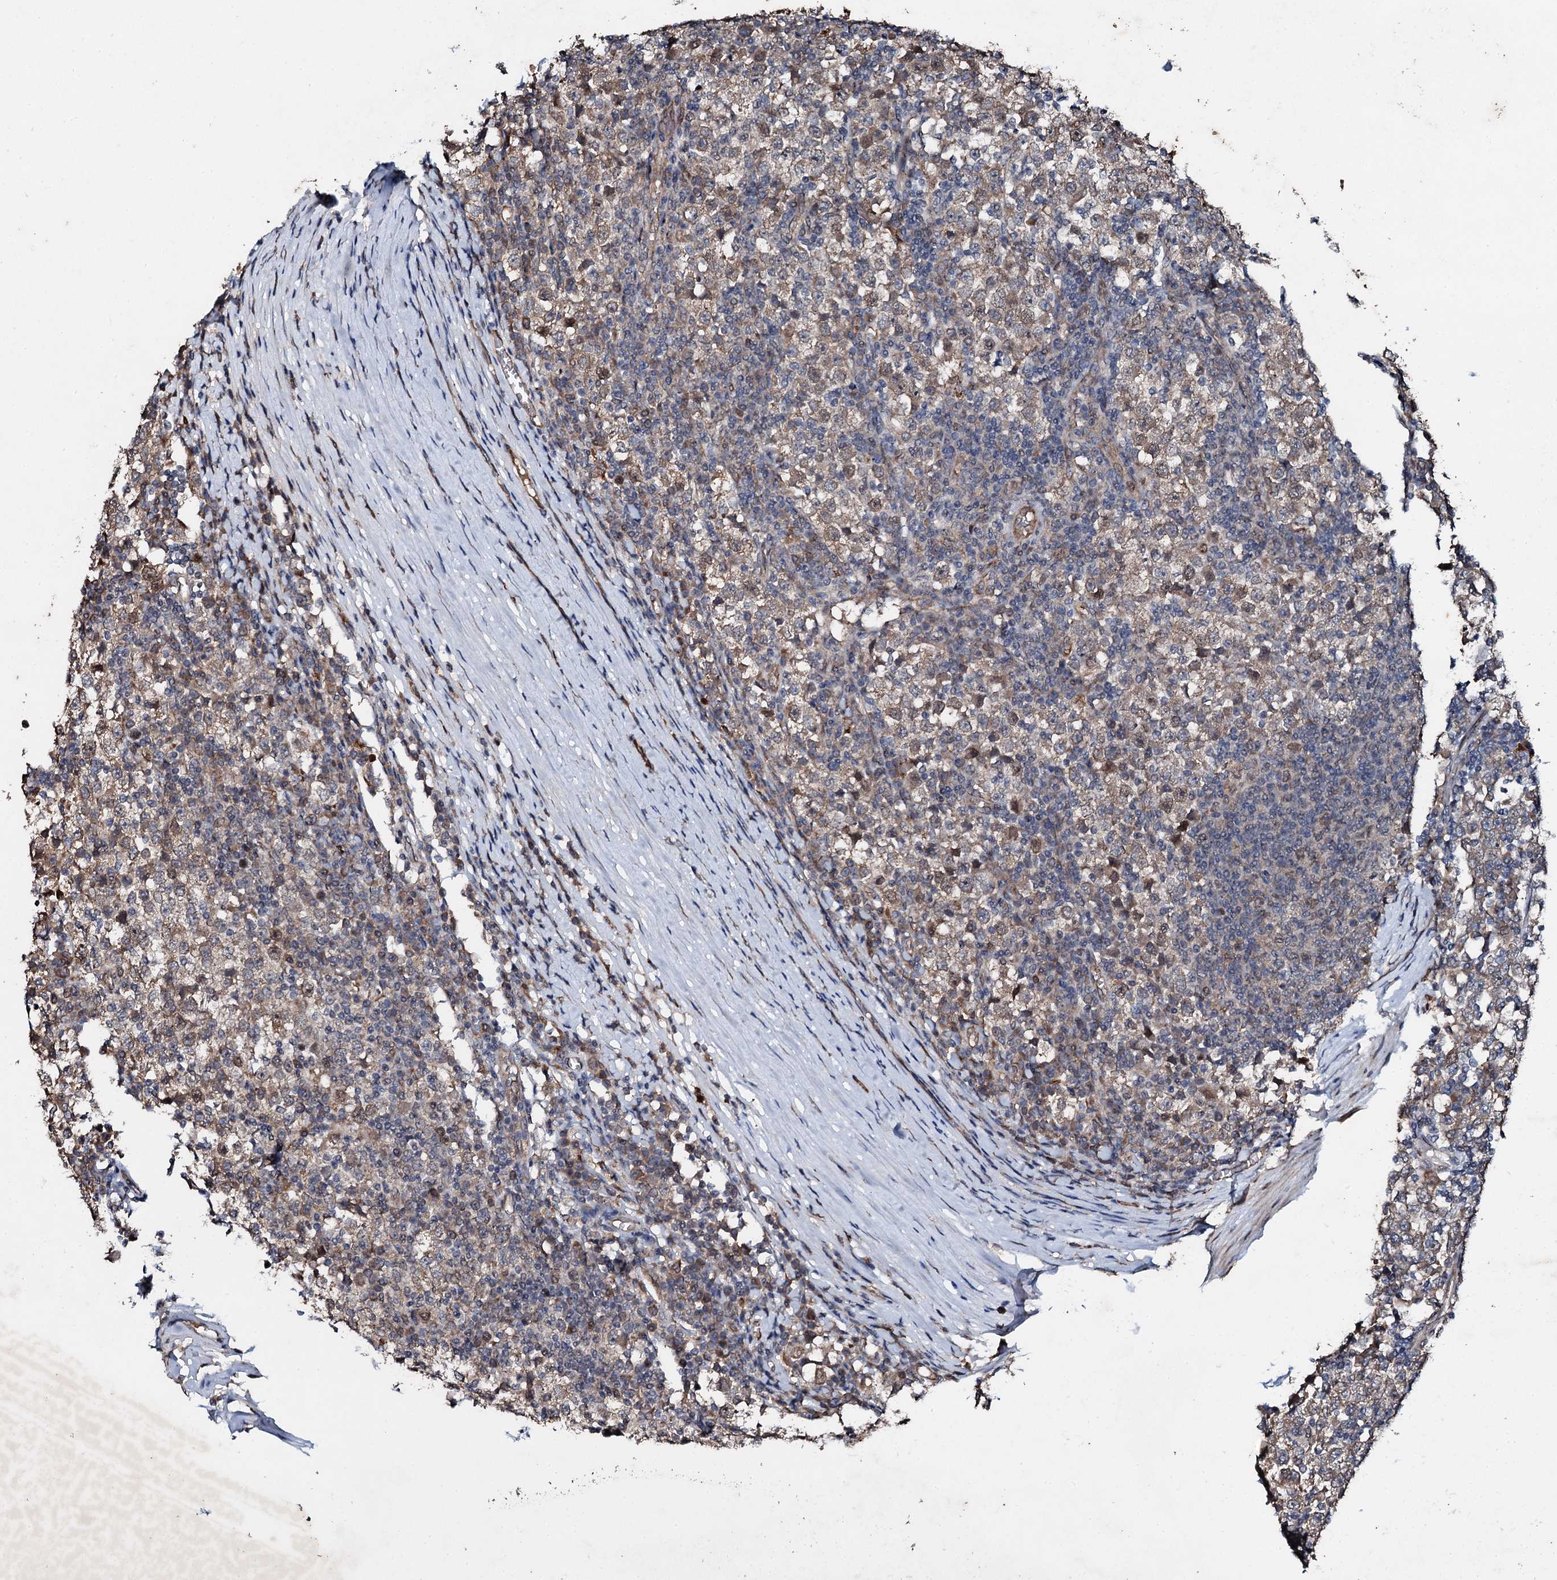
{"staining": {"intensity": "weak", "quantity": "25%-75%", "location": "cytoplasmic/membranous,nuclear"}, "tissue": "testis cancer", "cell_type": "Tumor cells", "image_type": "cancer", "snomed": [{"axis": "morphology", "description": "Seminoma, NOS"}, {"axis": "topography", "description": "Testis"}], "caption": "Immunohistochemical staining of testis cancer (seminoma) displays low levels of weak cytoplasmic/membranous and nuclear protein positivity in approximately 25%-75% of tumor cells.", "gene": "ADAMTS10", "patient": {"sex": "male", "age": 65}}